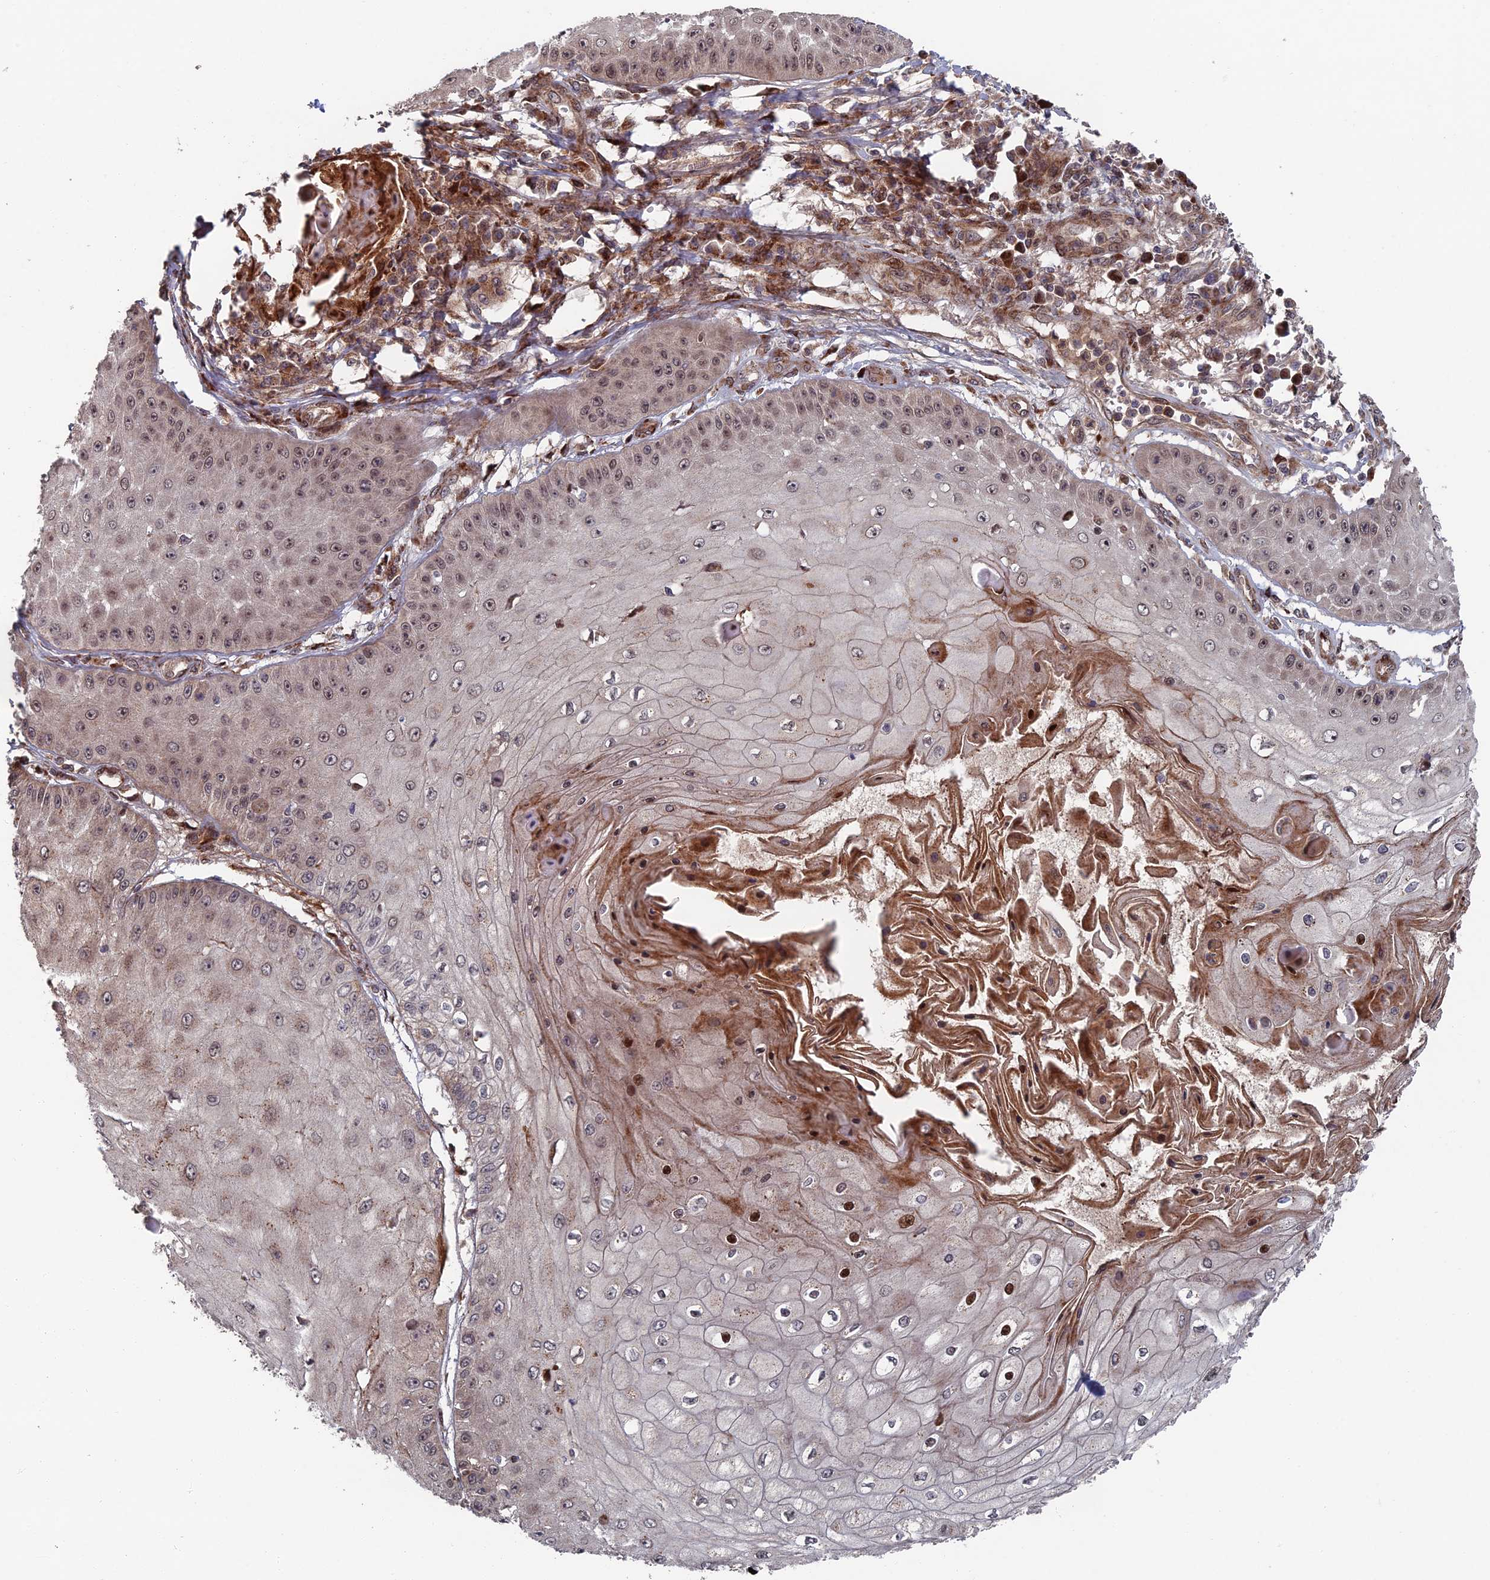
{"staining": {"intensity": "strong", "quantity": "<25%", "location": "nuclear"}, "tissue": "skin cancer", "cell_type": "Tumor cells", "image_type": "cancer", "snomed": [{"axis": "morphology", "description": "Squamous cell carcinoma, NOS"}, {"axis": "topography", "description": "Skin"}], "caption": "Skin squamous cell carcinoma stained with a brown dye demonstrates strong nuclear positive expression in approximately <25% of tumor cells.", "gene": "GTF2IRD1", "patient": {"sex": "male", "age": 70}}